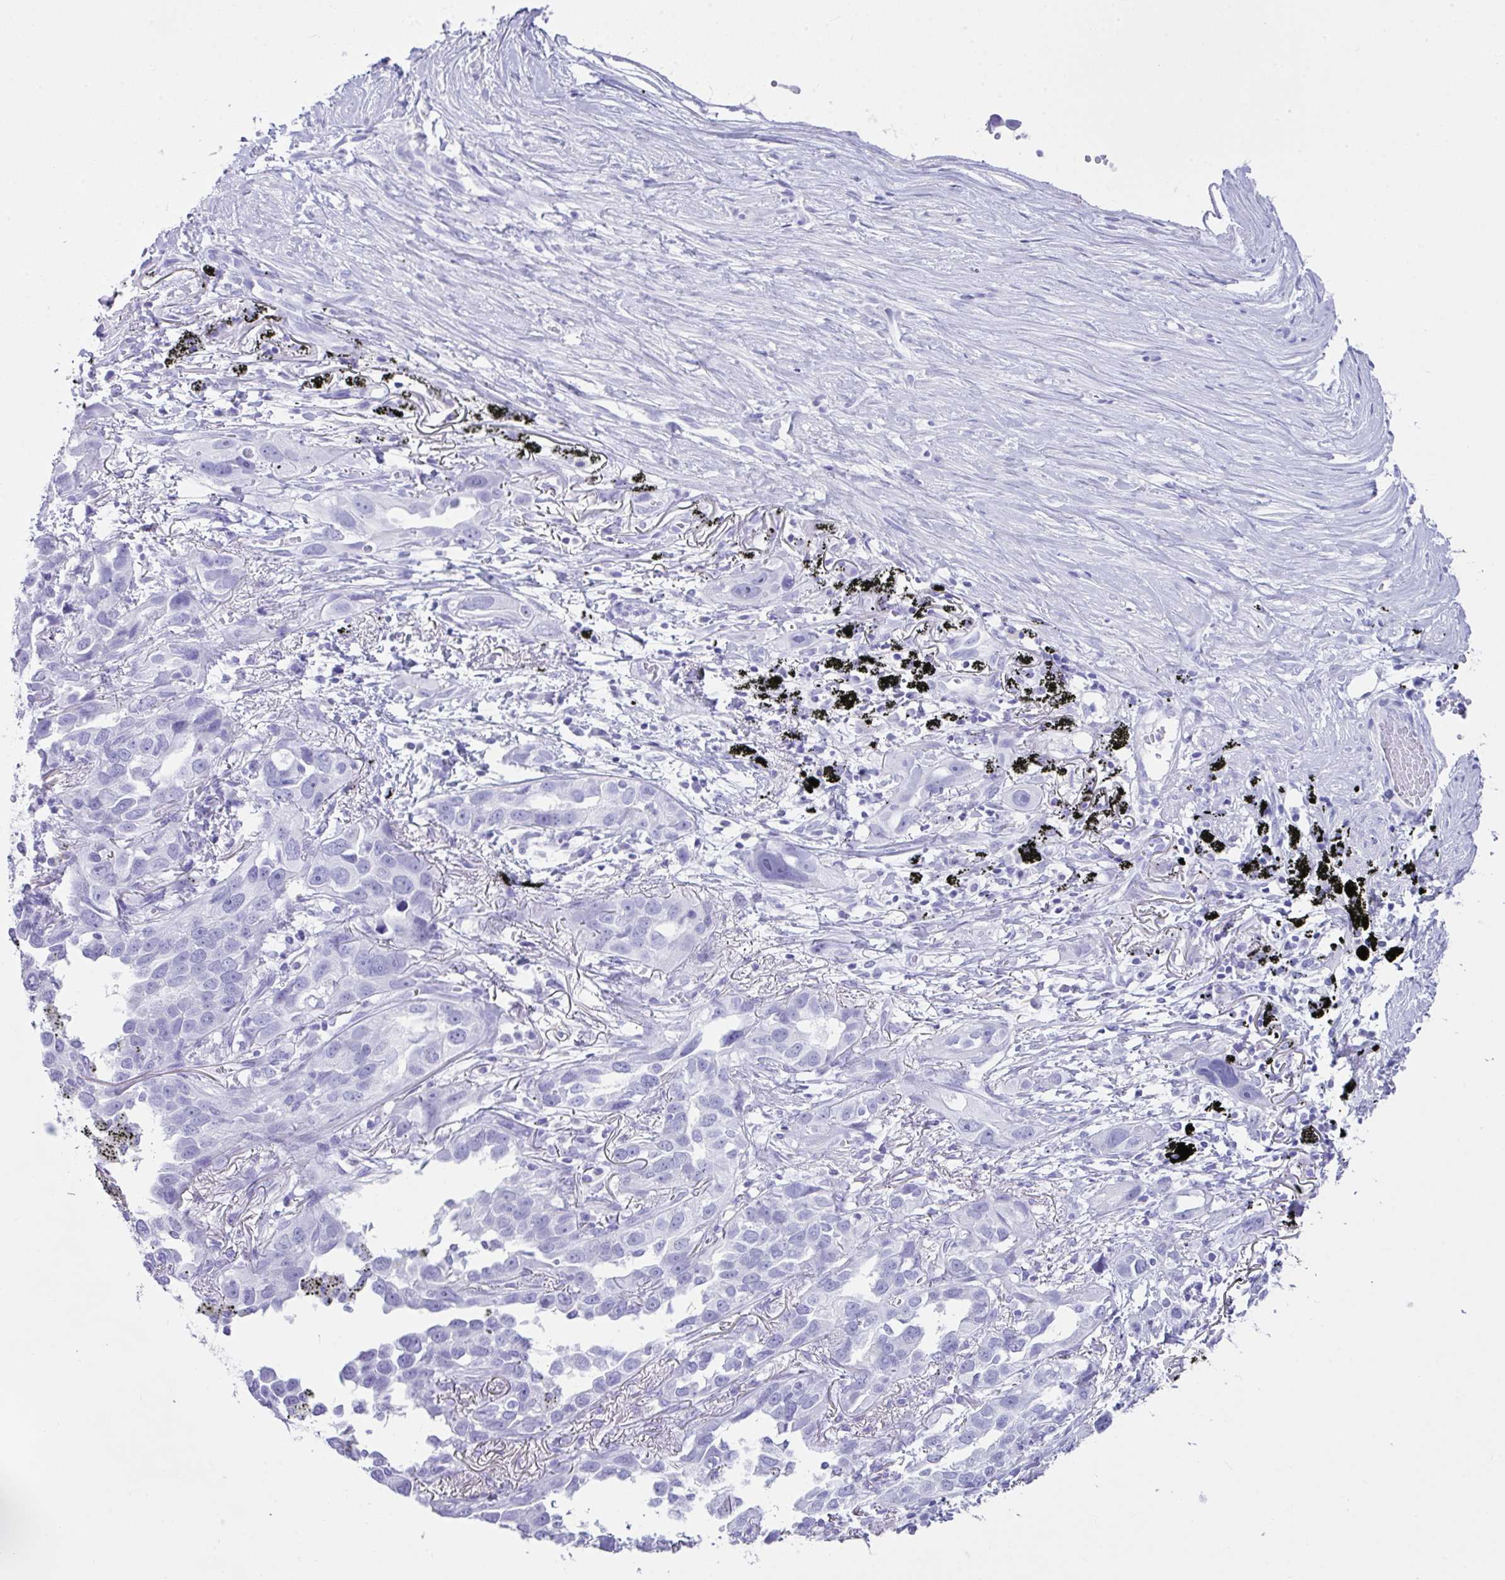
{"staining": {"intensity": "negative", "quantity": "none", "location": "none"}, "tissue": "lung cancer", "cell_type": "Tumor cells", "image_type": "cancer", "snomed": [{"axis": "morphology", "description": "Adenocarcinoma, NOS"}, {"axis": "topography", "description": "Lung"}], "caption": "An image of lung adenocarcinoma stained for a protein demonstrates no brown staining in tumor cells. The staining is performed using DAB (3,3'-diaminobenzidine) brown chromogen with nuclei counter-stained in using hematoxylin.", "gene": "LGALS4", "patient": {"sex": "male", "age": 67}}